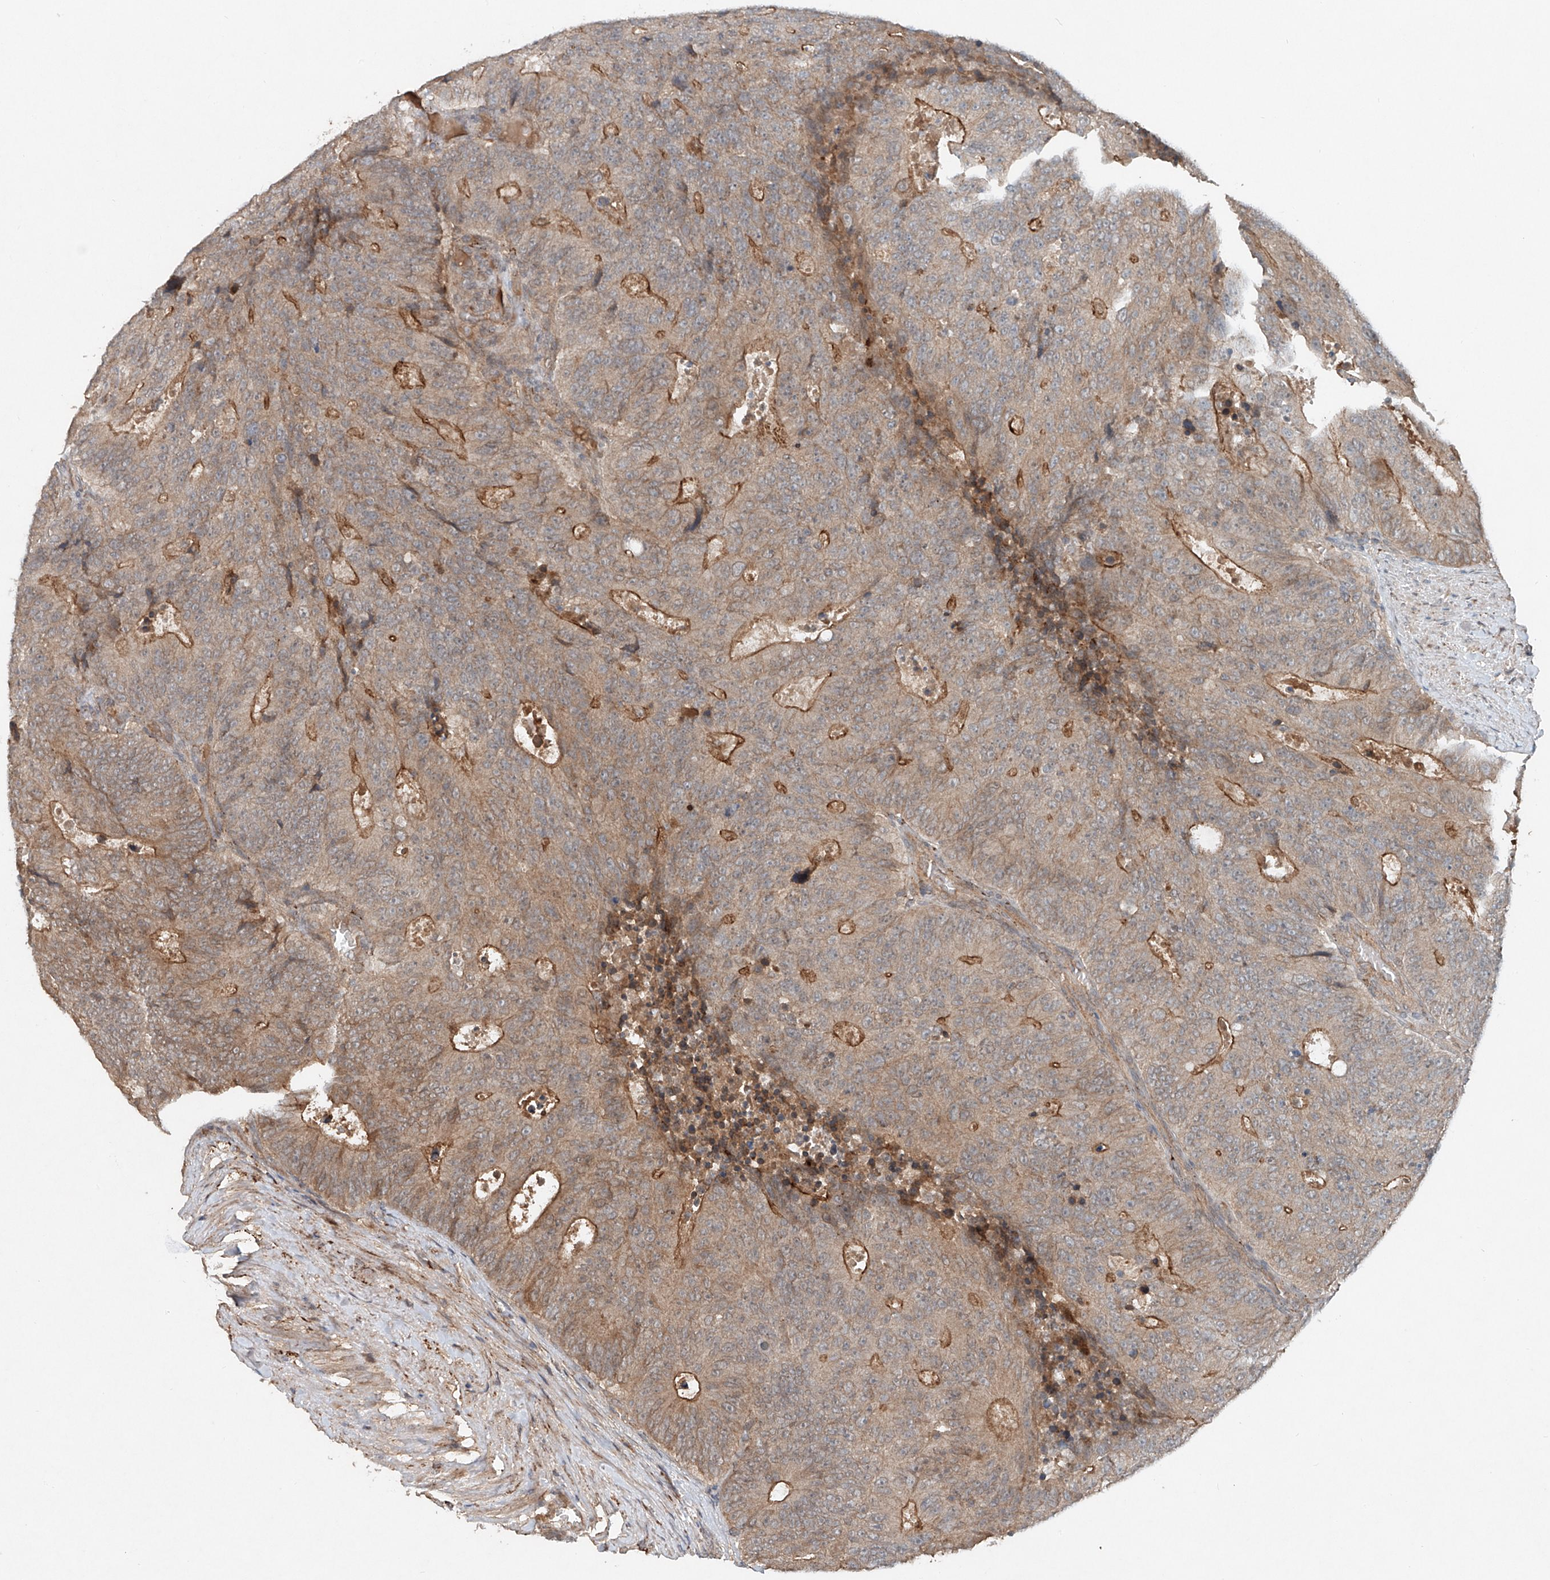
{"staining": {"intensity": "moderate", "quantity": ">75%", "location": "cytoplasmic/membranous"}, "tissue": "colorectal cancer", "cell_type": "Tumor cells", "image_type": "cancer", "snomed": [{"axis": "morphology", "description": "Adenocarcinoma, NOS"}, {"axis": "topography", "description": "Colon"}], "caption": "Immunohistochemical staining of adenocarcinoma (colorectal) displays moderate cytoplasmic/membranous protein staining in approximately >75% of tumor cells.", "gene": "IER5", "patient": {"sex": "male", "age": 87}}